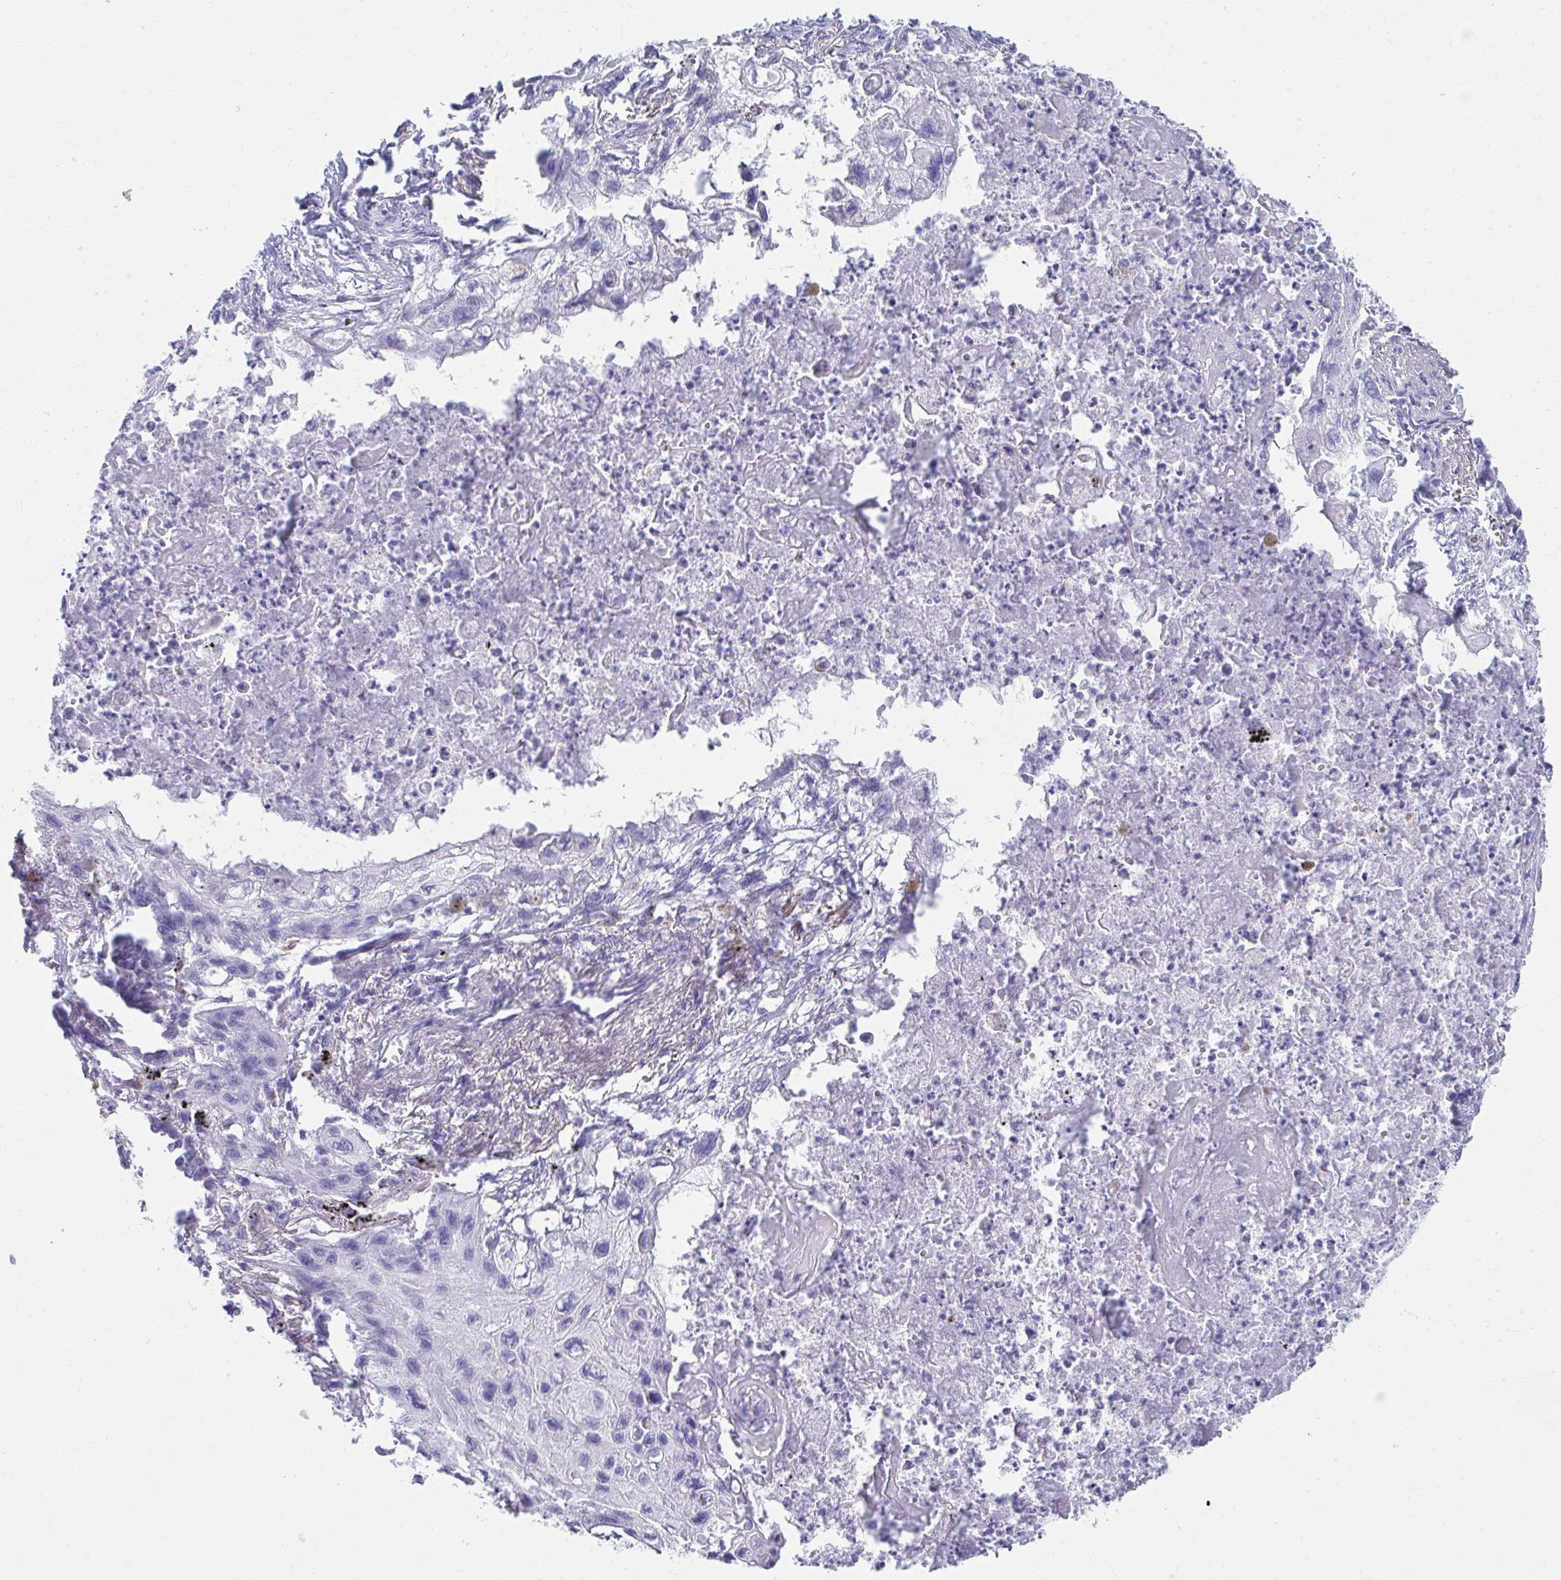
{"staining": {"intensity": "negative", "quantity": "none", "location": "none"}, "tissue": "lung cancer", "cell_type": "Tumor cells", "image_type": "cancer", "snomed": [{"axis": "morphology", "description": "Squamous cell carcinoma, NOS"}, {"axis": "topography", "description": "Lung"}], "caption": "DAB (3,3'-diaminobenzidine) immunohistochemical staining of human squamous cell carcinoma (lung) reveals no significant staining in tumor cells.", "gene": "ATP4B", "patient": {"sex": "male", "age": 71}}